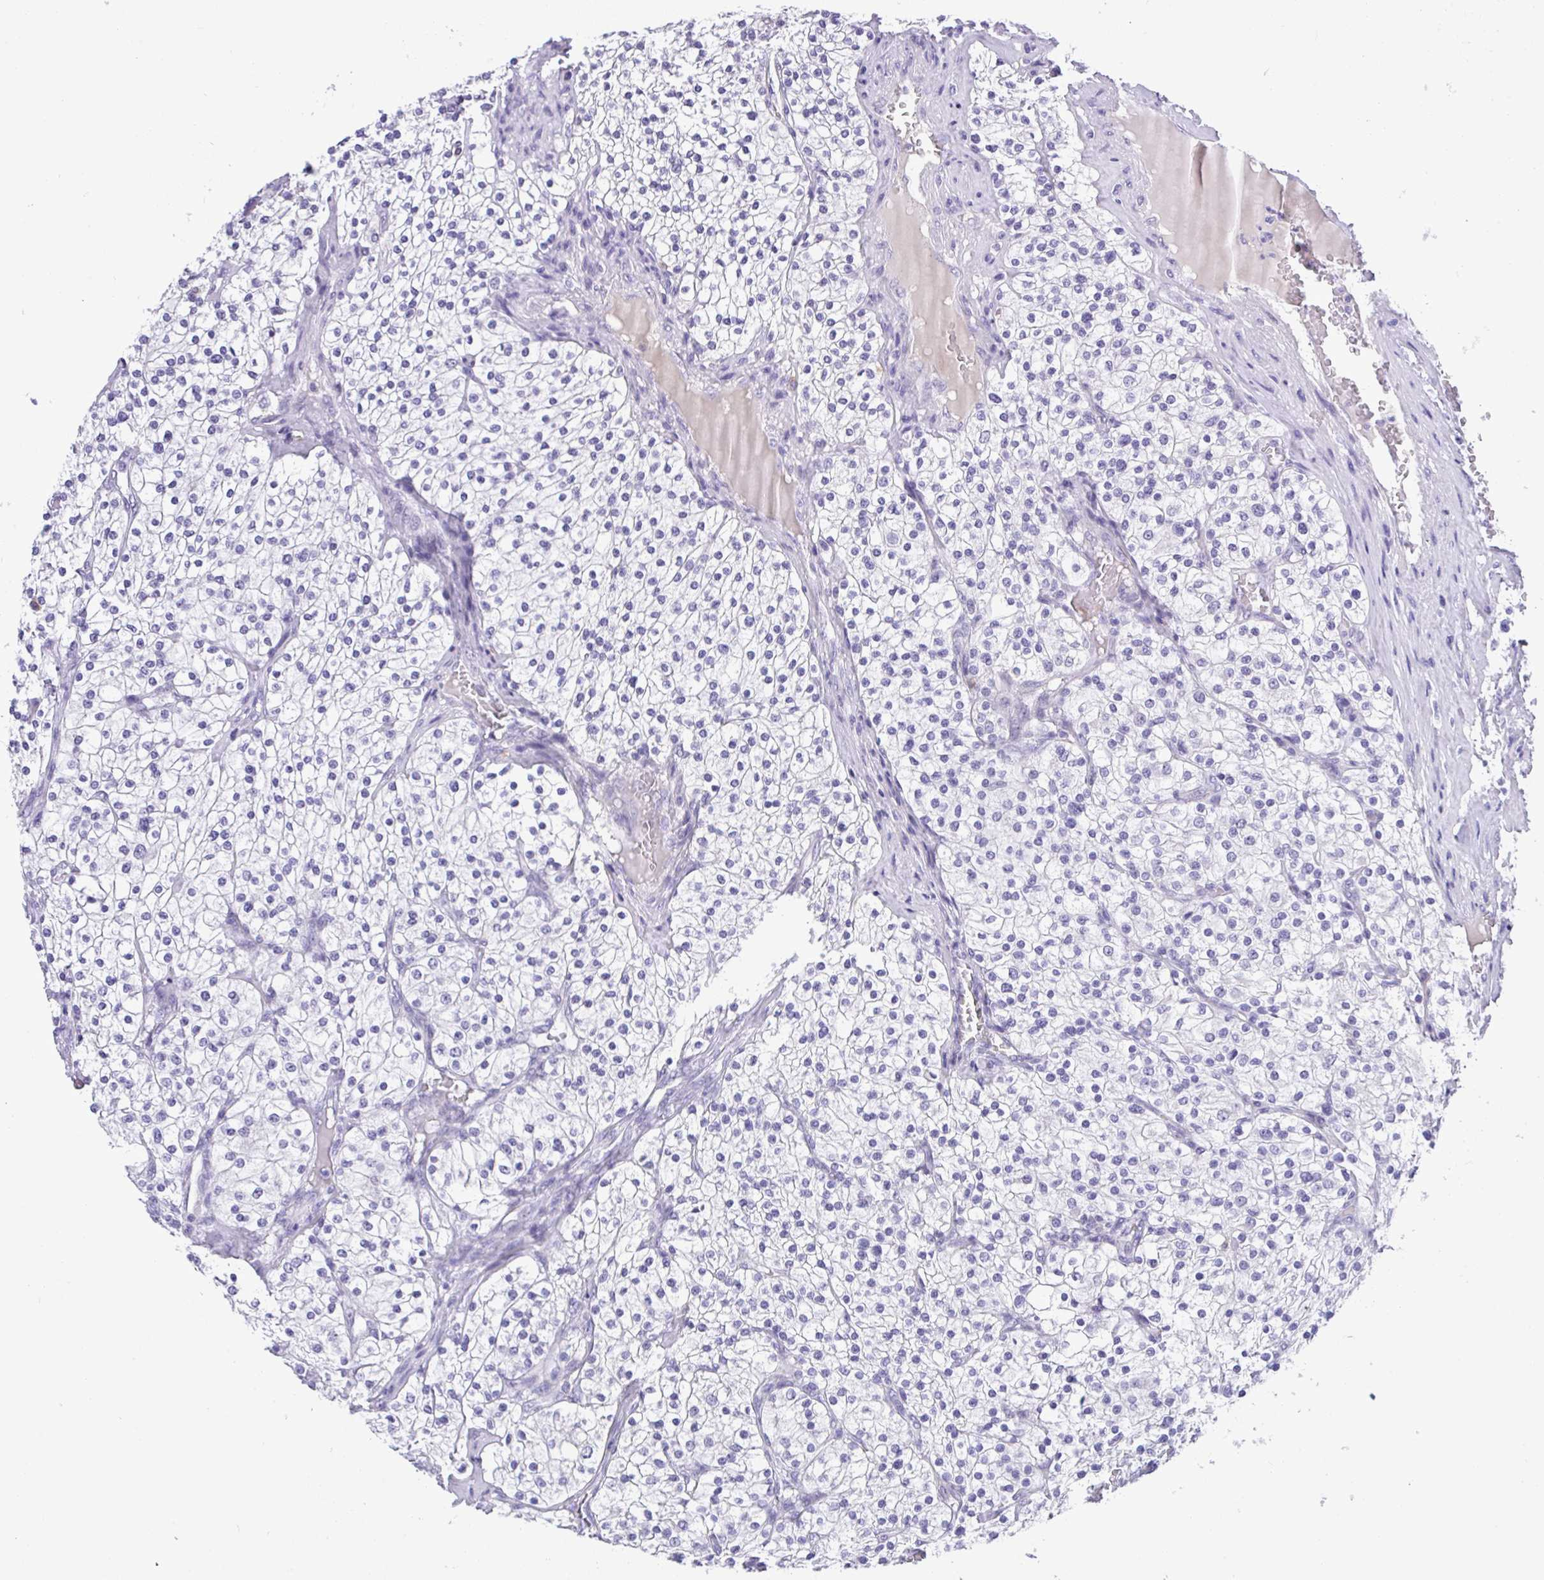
{"staining": {"intensity": "negative", "quantity": "none", "location": "none"}, "tissue": "renal cancer", "cell_type": "Tumor cells", "image_type": "cancer", "snomed": [{"axis": "morphology", "description": "Adenocarcinoma, NOS"}, {"axis": "topography", "description": "Kidney"}], "caption": "High magnification brightfield microscopy of adenocarcinoma (renal) stained with DAB (3,3'-diaminobenzidine) (brown) and counterstained with hematoxylin (blue): tumor cells show no significant staining.", "gene": "YBX2", "patient": {"sex": "male", "age": 80}}